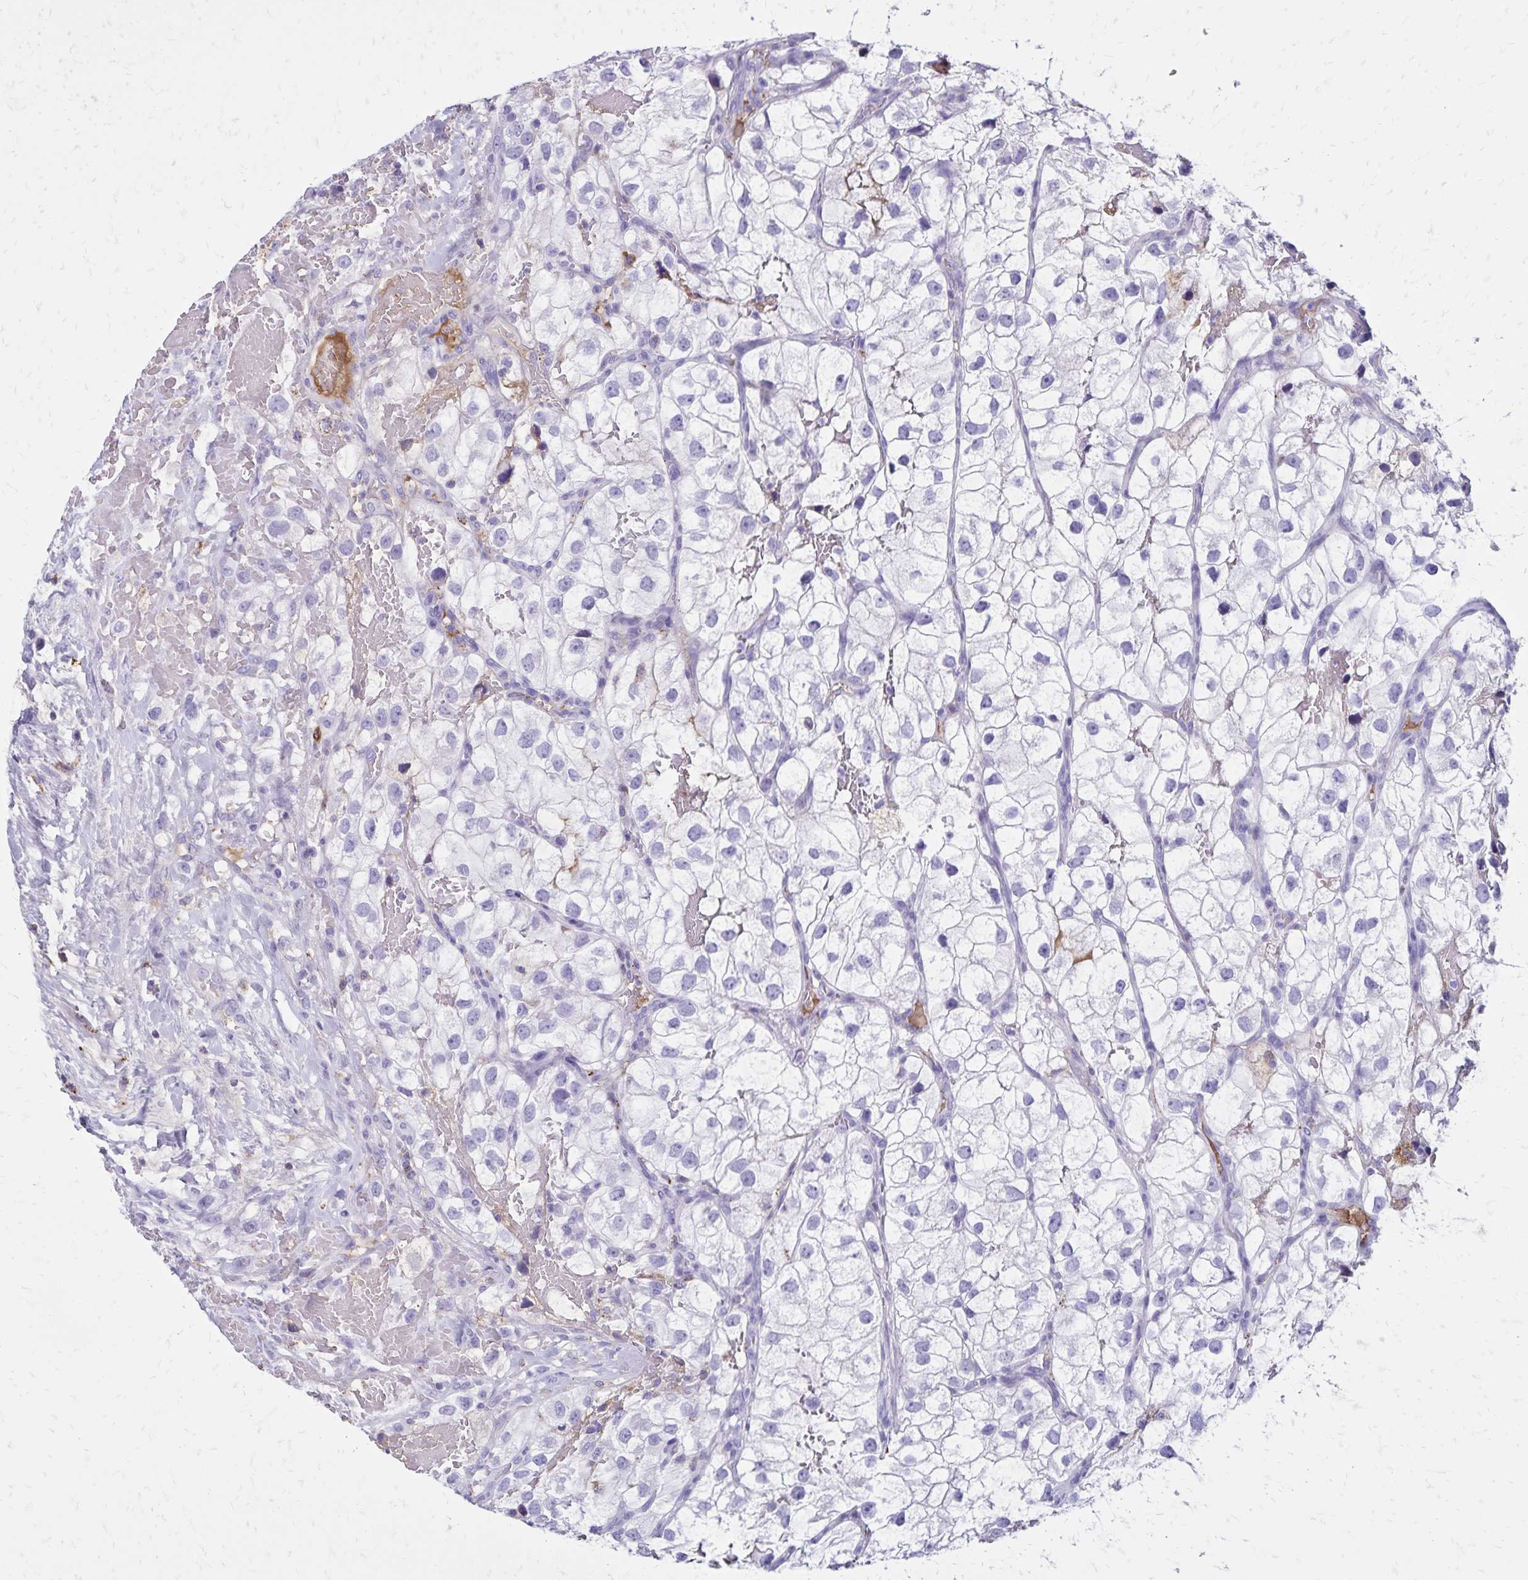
{"staining": {"intensity": "negative", "quantity": "none", "location": "none"}, "tissue": "renal cancer", "cell_type": "Tumor cells", "image_type": "cancer", "snomed": [{"axis": "morphology", "description": "Adenocarcinoma, NOS"}, {"axis": "topography", "description": "Kidney"}], "caption": "This is an immunohistochemistry (IHC) micrograph of human adenocarcinoma (renal). There is no expression in tumor cells.", "gene": "CD27", "patient": {"sex": "male", "age": 59}}